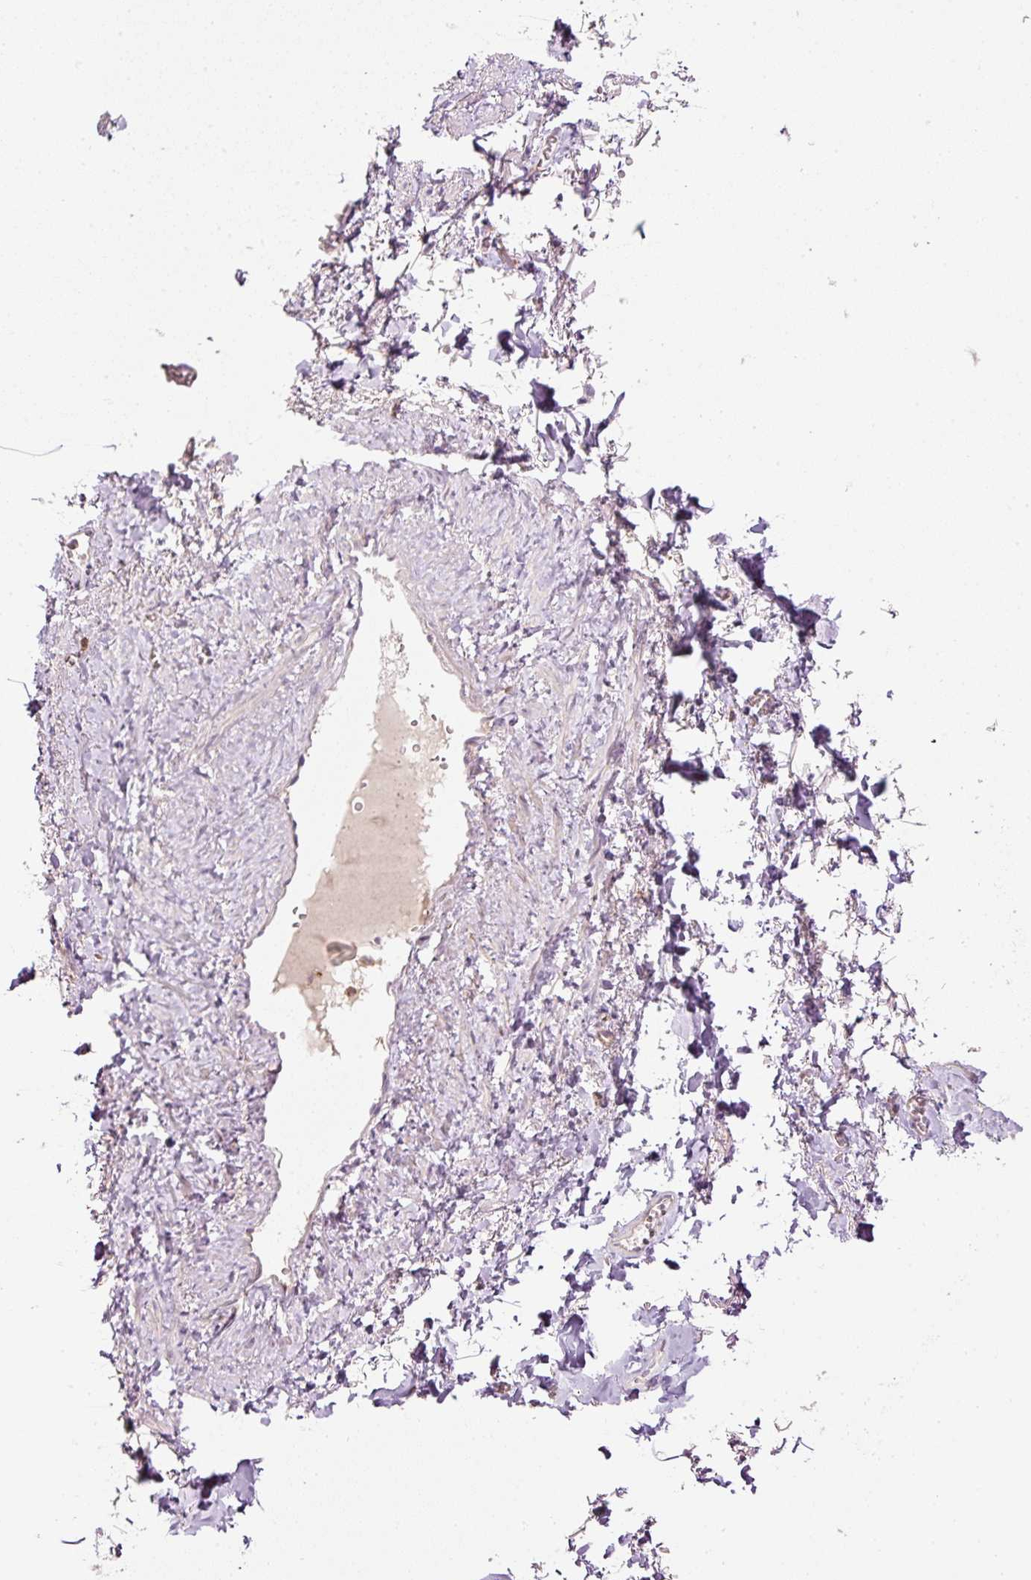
{"staining": {"intensity": "negative", "quantity": "none", "location": "none"}, "tissue": "adipose tissue", "cell_type": "Adipocytes", "image_type": "normal", "snomed": [{"axis": "morphology", "description": "Normal tissue, NOS"}, {"axis": "topography", "description": "Vulva"}, {"axis": "topography", "description": "Vagina"}, {"axis": "topography", "description": "Peripheral nerve tissue"}], "caption": "Adipocytes are negative for protein expression in unremarkable human adipose tissue. (Brightfield microscopy of DAB IHC at high magnification).", "gene": "SIPA1", "patient": {"sex": "female", "age": 66}}